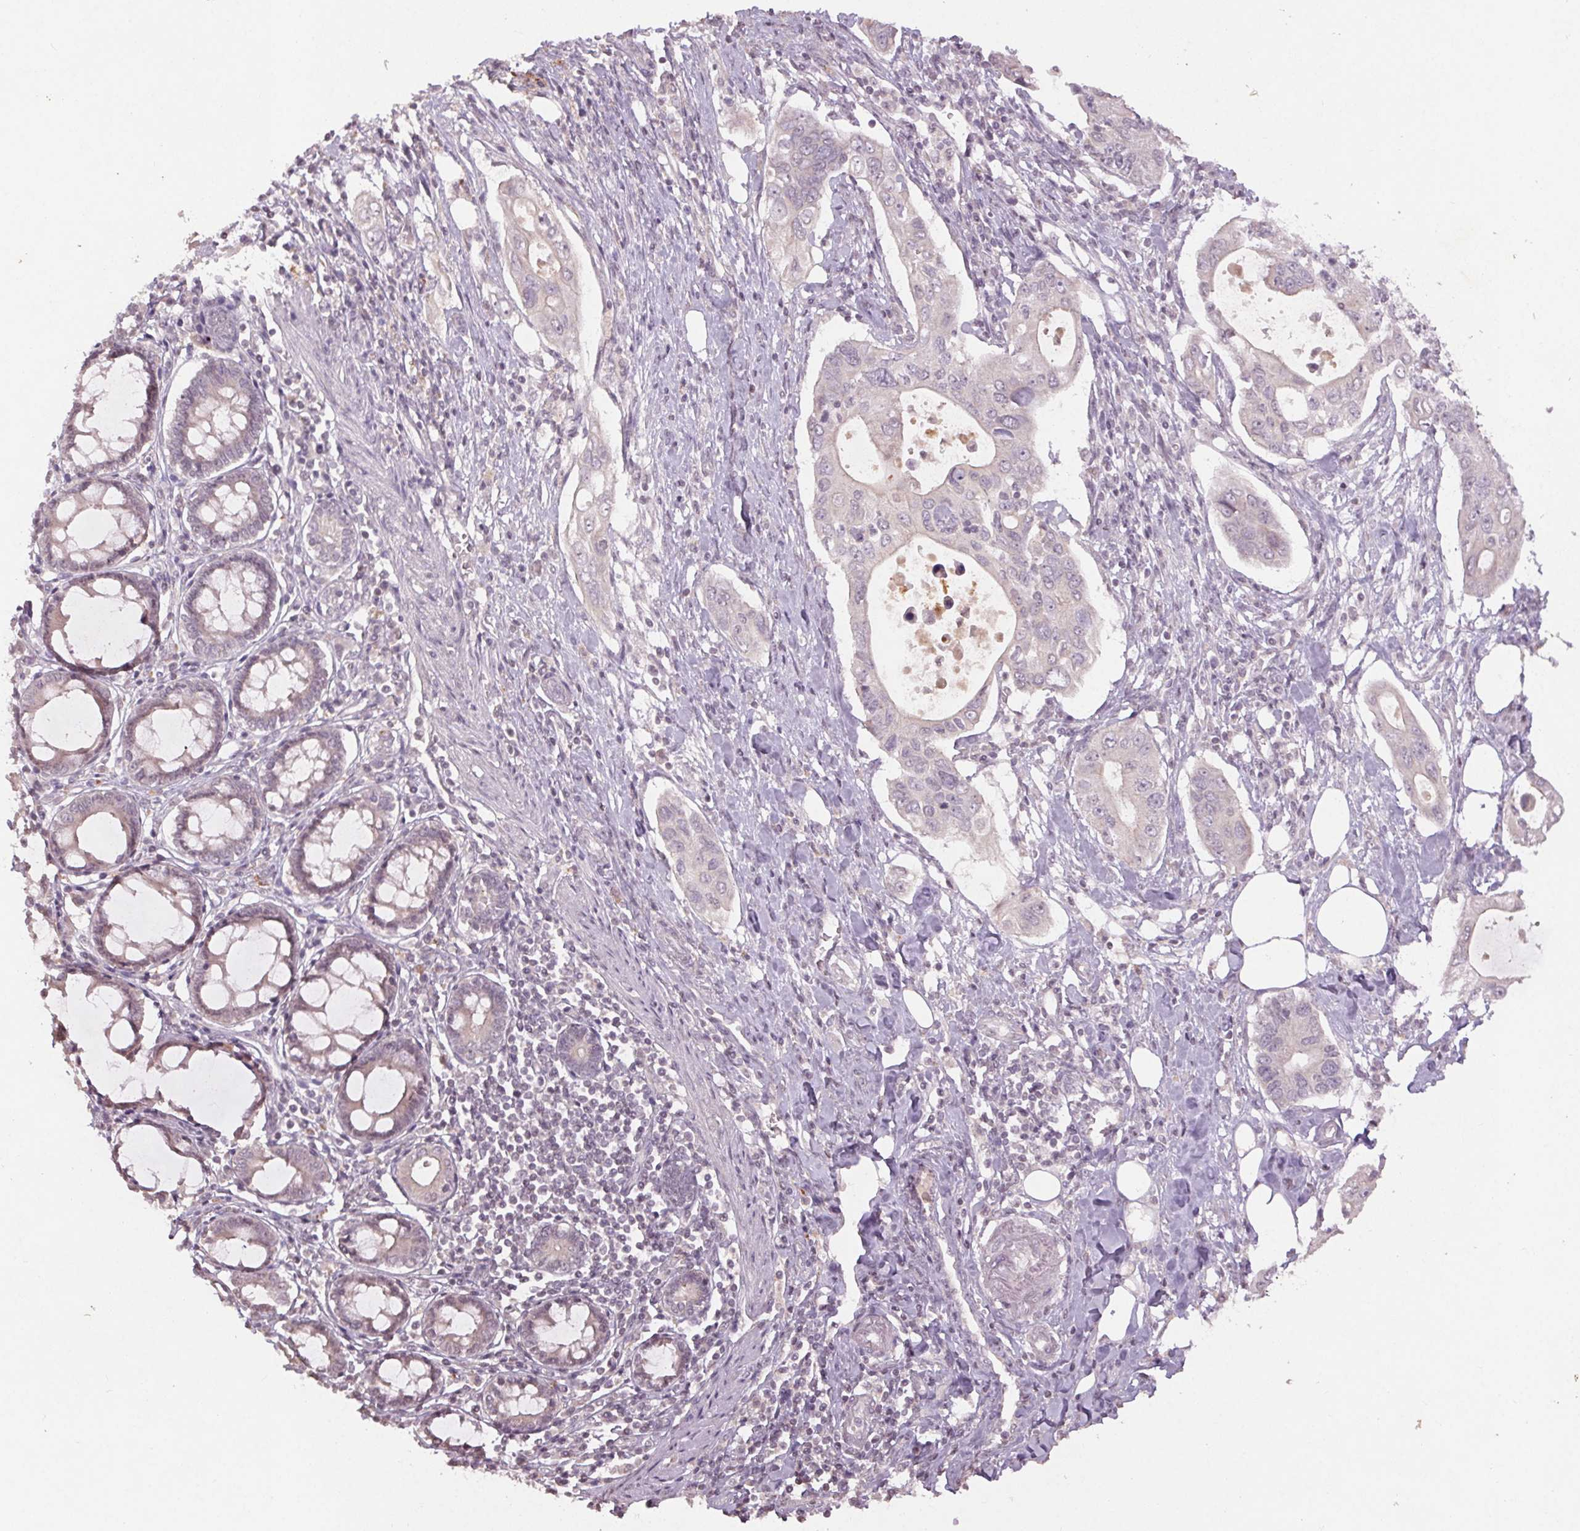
{"staining": {"intensity": "negative", "quantity": "none", "location": "none"}, "tissue": "pancreatic cancer", "cell_type": "Tumor cells", "image_type": "cancer", "snomed": [{"axis": "morphology", "description": "Adenocarcinoma, NOS"}, {"axis": "topography", "description": "Pancreas"}], "caption": "A photomicrograph of human pancreatic cancer is negative for staining in tumor cells.", "gene": "KLRC3", "patient": {"sex": "female", "age": 63}}